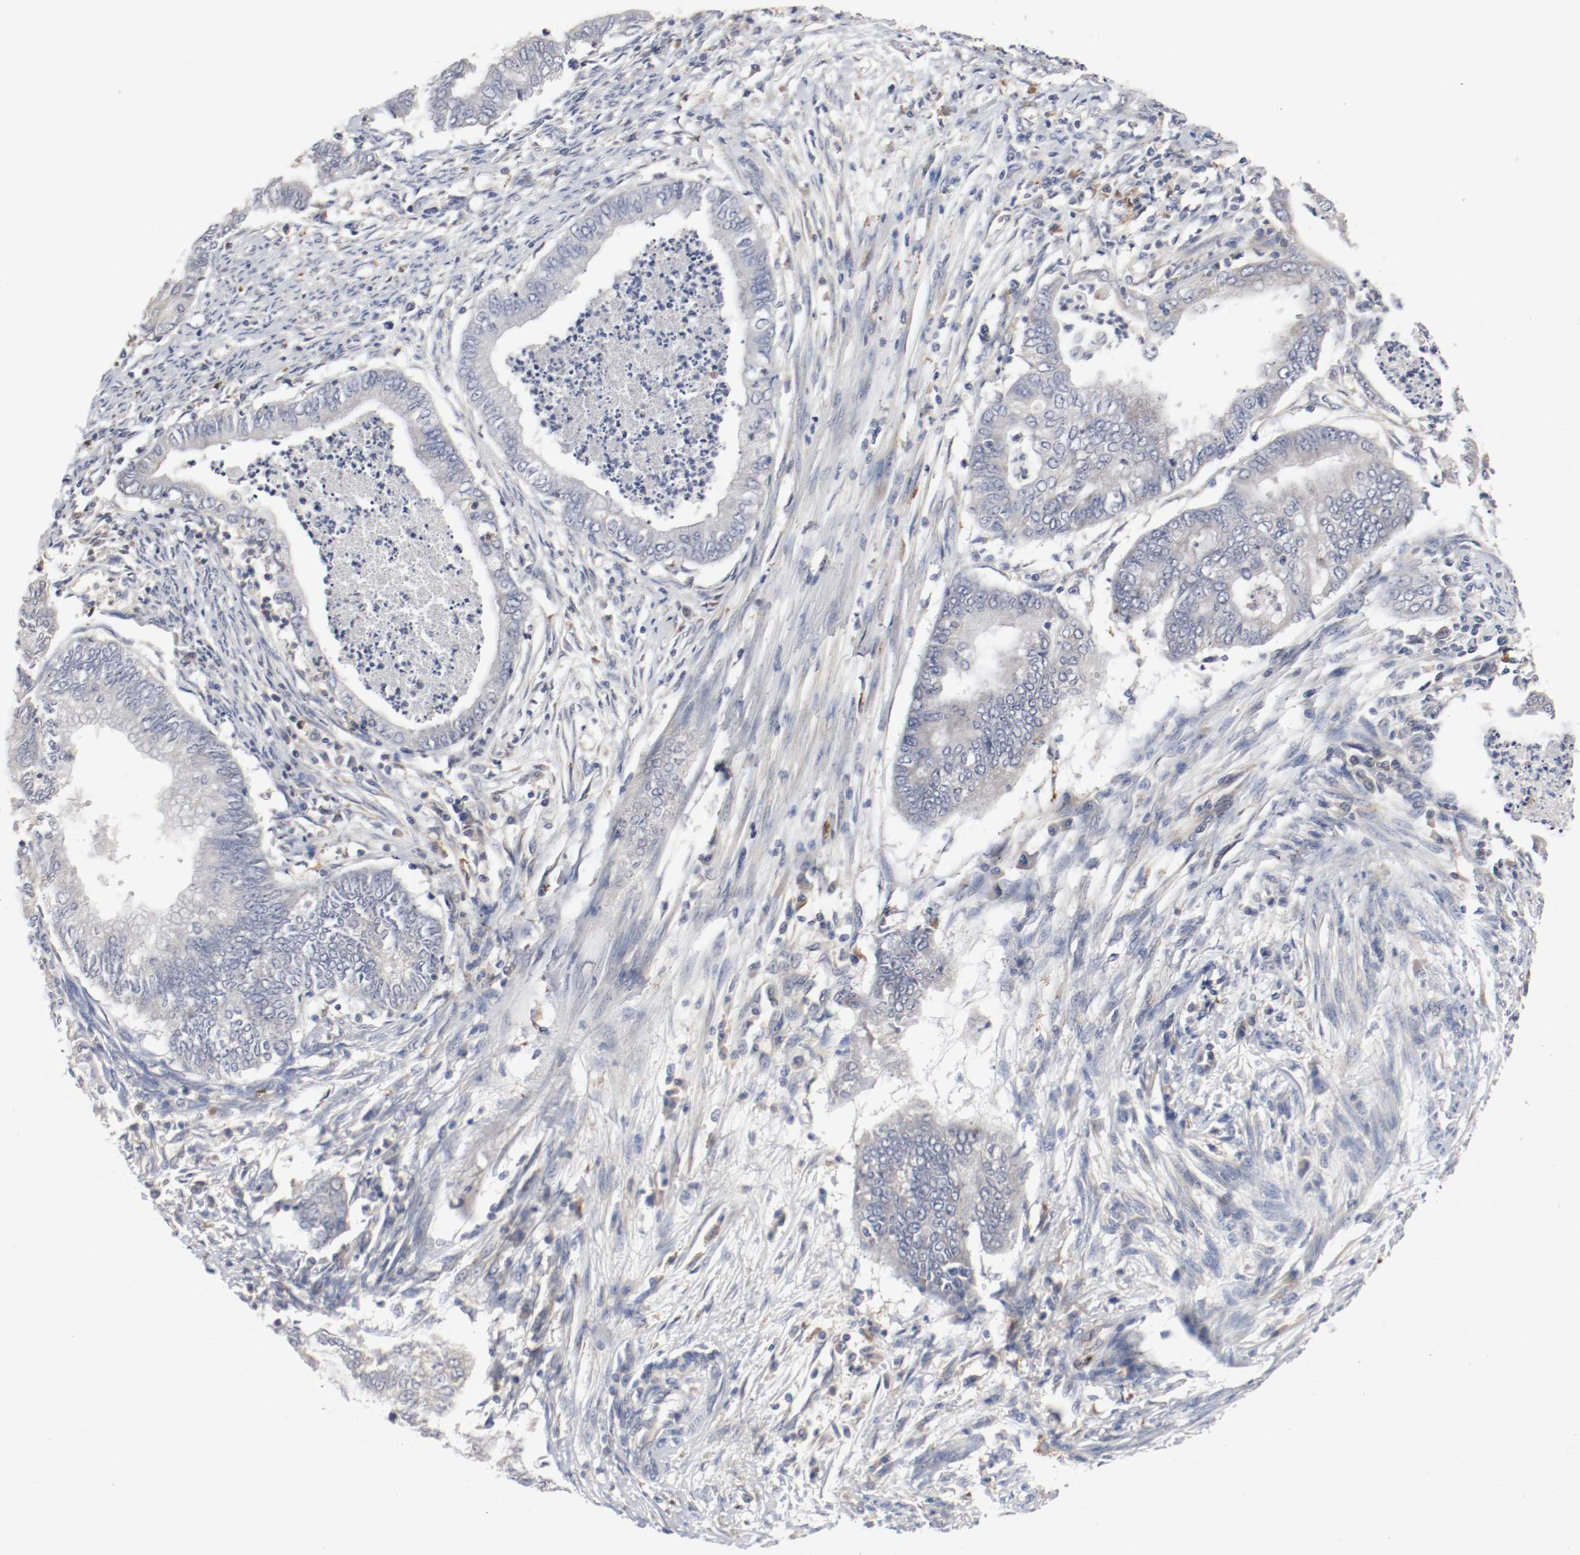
{"staining": {"intensity": "weak", "quantity": "<25%", "location": "cytoplasmic/membranous"}, "tissue": "endometrial cancer", "cell_type": "Tumor cells", "image_type": "cancer", "snomed": [{"axis": "morphology", "description": "Adenocarcinoma, NOS"}, {"axis": "topography", "description": "Endometrium"}], "caption": "Immunohistochemistry photomicrograph of neoplastic tissue: human endometrial adenocarcinoma stained with DAB (3,3'-diaminobenzidine) exhibits no significant protein staining in tumor cells.", "gene": "REN", "patient": {"sex": "female", "age": 79}}